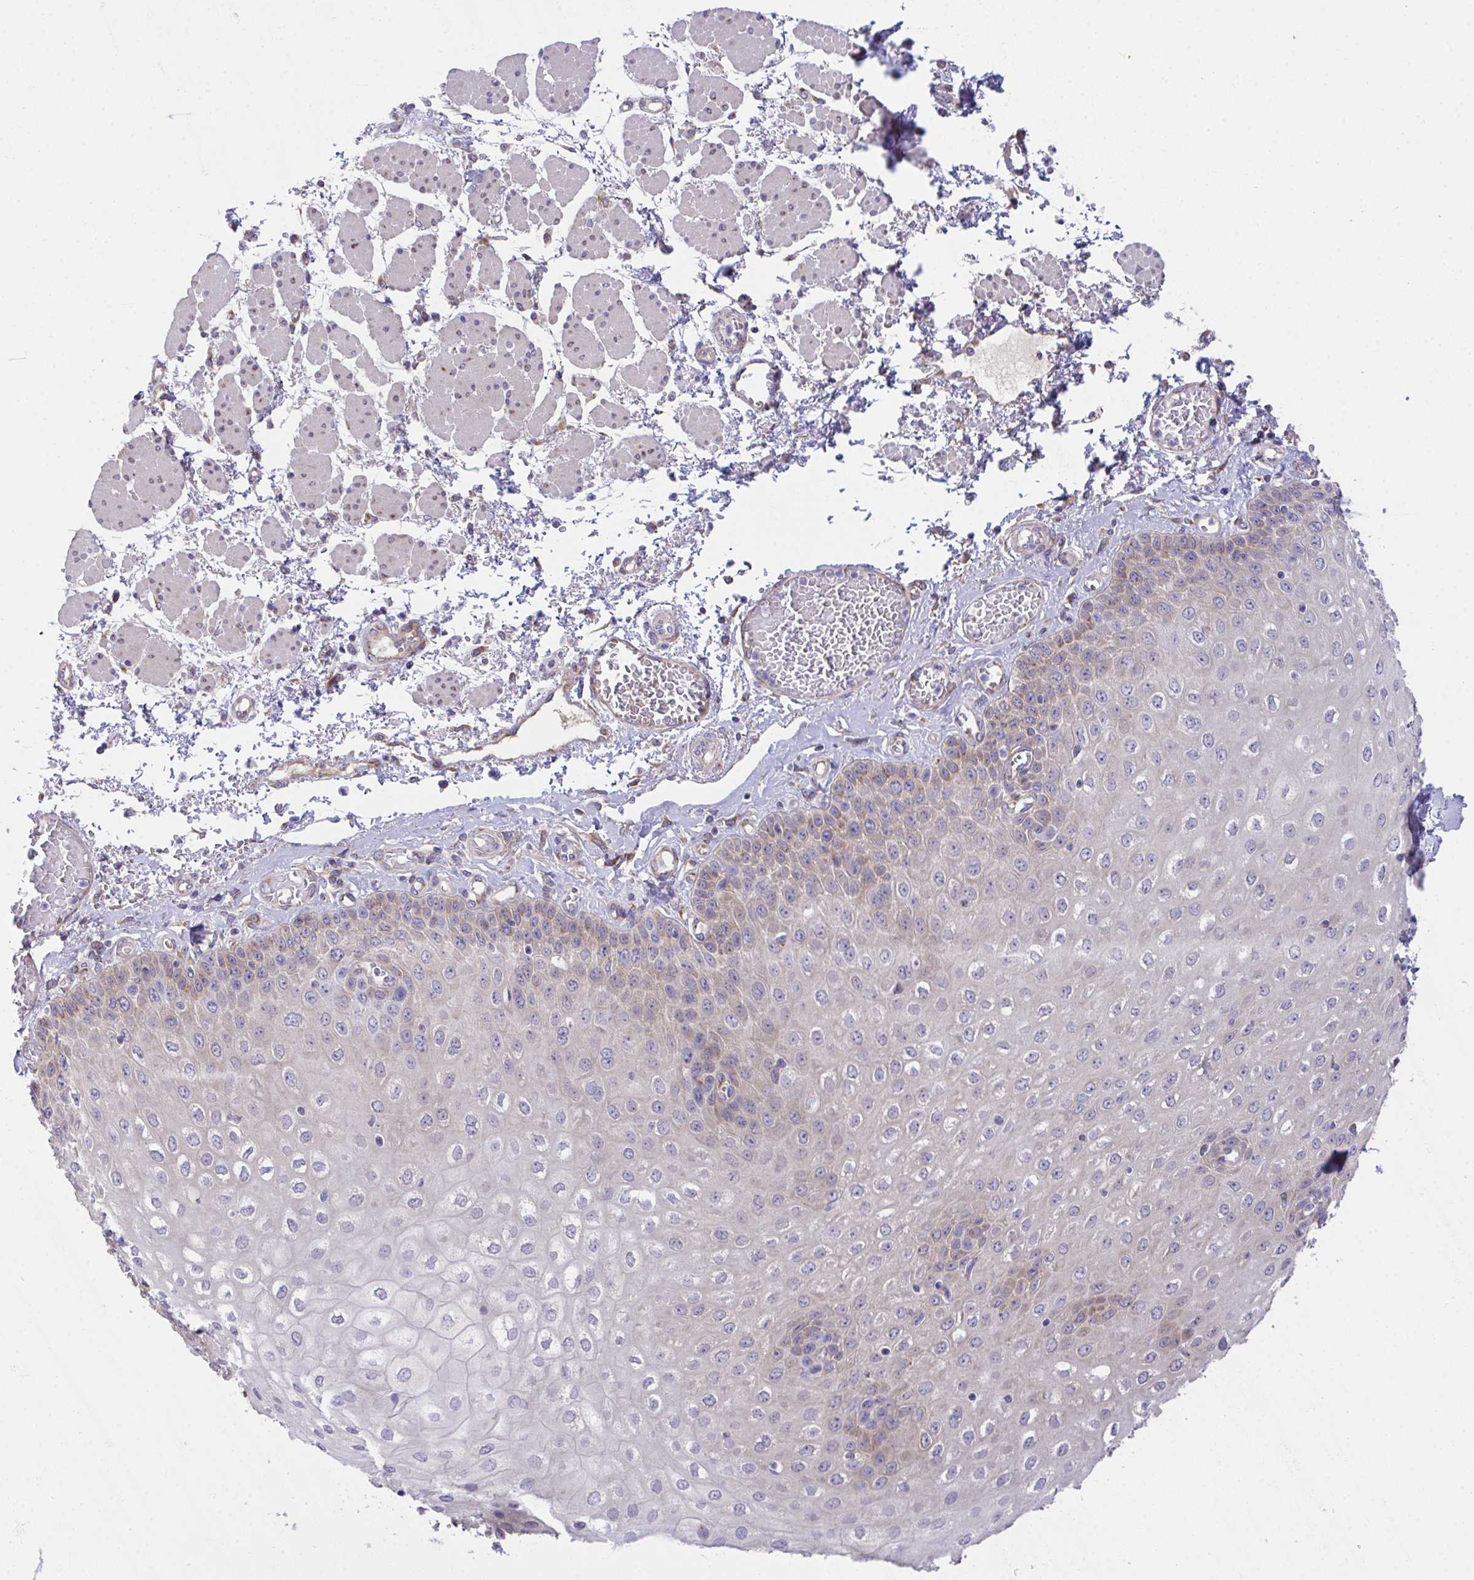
{"staining": {"intensity": "moderate", "quantity": "<25%", "location": "cytoplasmic/membranous"}, "tissue": "esophagus", "cell_type": "Squamous epithelial cells", "image_type": "normal", "snomed": [{"axis": "morphology", "description": "Normal tissue, NOS"}, {"axis": "morphology", "description": "Adenocarcinoma, NOS"}, {"axis": "topography", "description": "Esophagus"}], "caption": "A photomicrograph showing moderate cytoplasmic/membranous expression in about <25% of squamous epithelial cells in benign esophagus, as visualized by brown immunohistochemical staining.", "gene": "MIA3", "patient": {"sex": "male", "age": 81}}